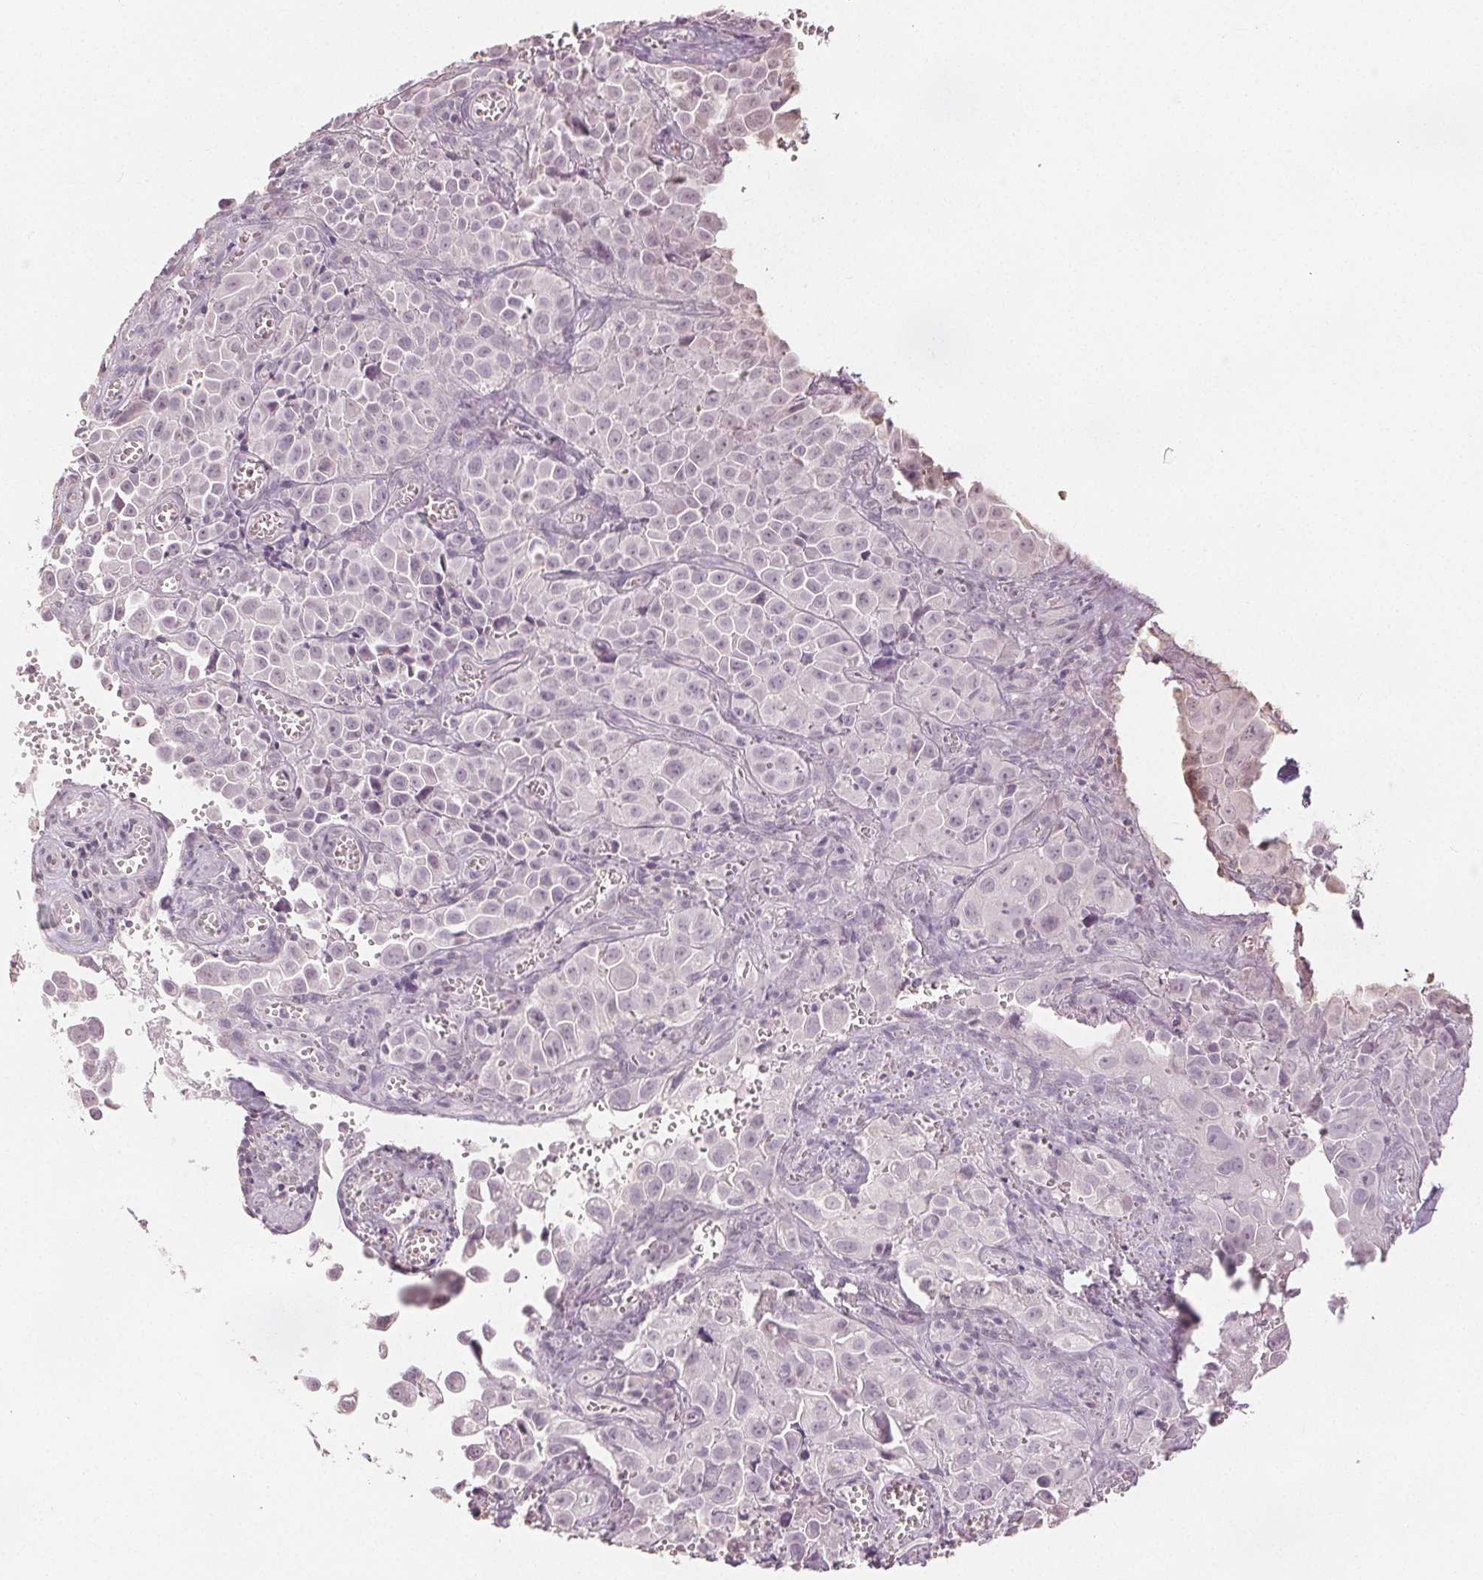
{"staining": {"intensity": "negative", "quantity": "none", "location": "none"}, "tissue": "cervical cancer", "cell_type": "Tumor cells", "image_type": "cancer", "snomed": [{"axis": "morphology", "description": "Squamous cell carcinoma, NOS"}, {"axis": "topography", "description": "Cervix"}], "caption": "Immunohistochemistry micrograph of neoplastic tissue: human squamous cell carcinoma (cervical) stained with DAB reveals no significant protein staining in tumor cells. Brightfield microscopy of immunohistochemistry stained with DAB (3,3'-diaminobenzidine) (brown) and hematoxylin (blue), captured at high magnification.", "gene": "SLC27A5", "patient": {"sex": "female", "age": 55}}